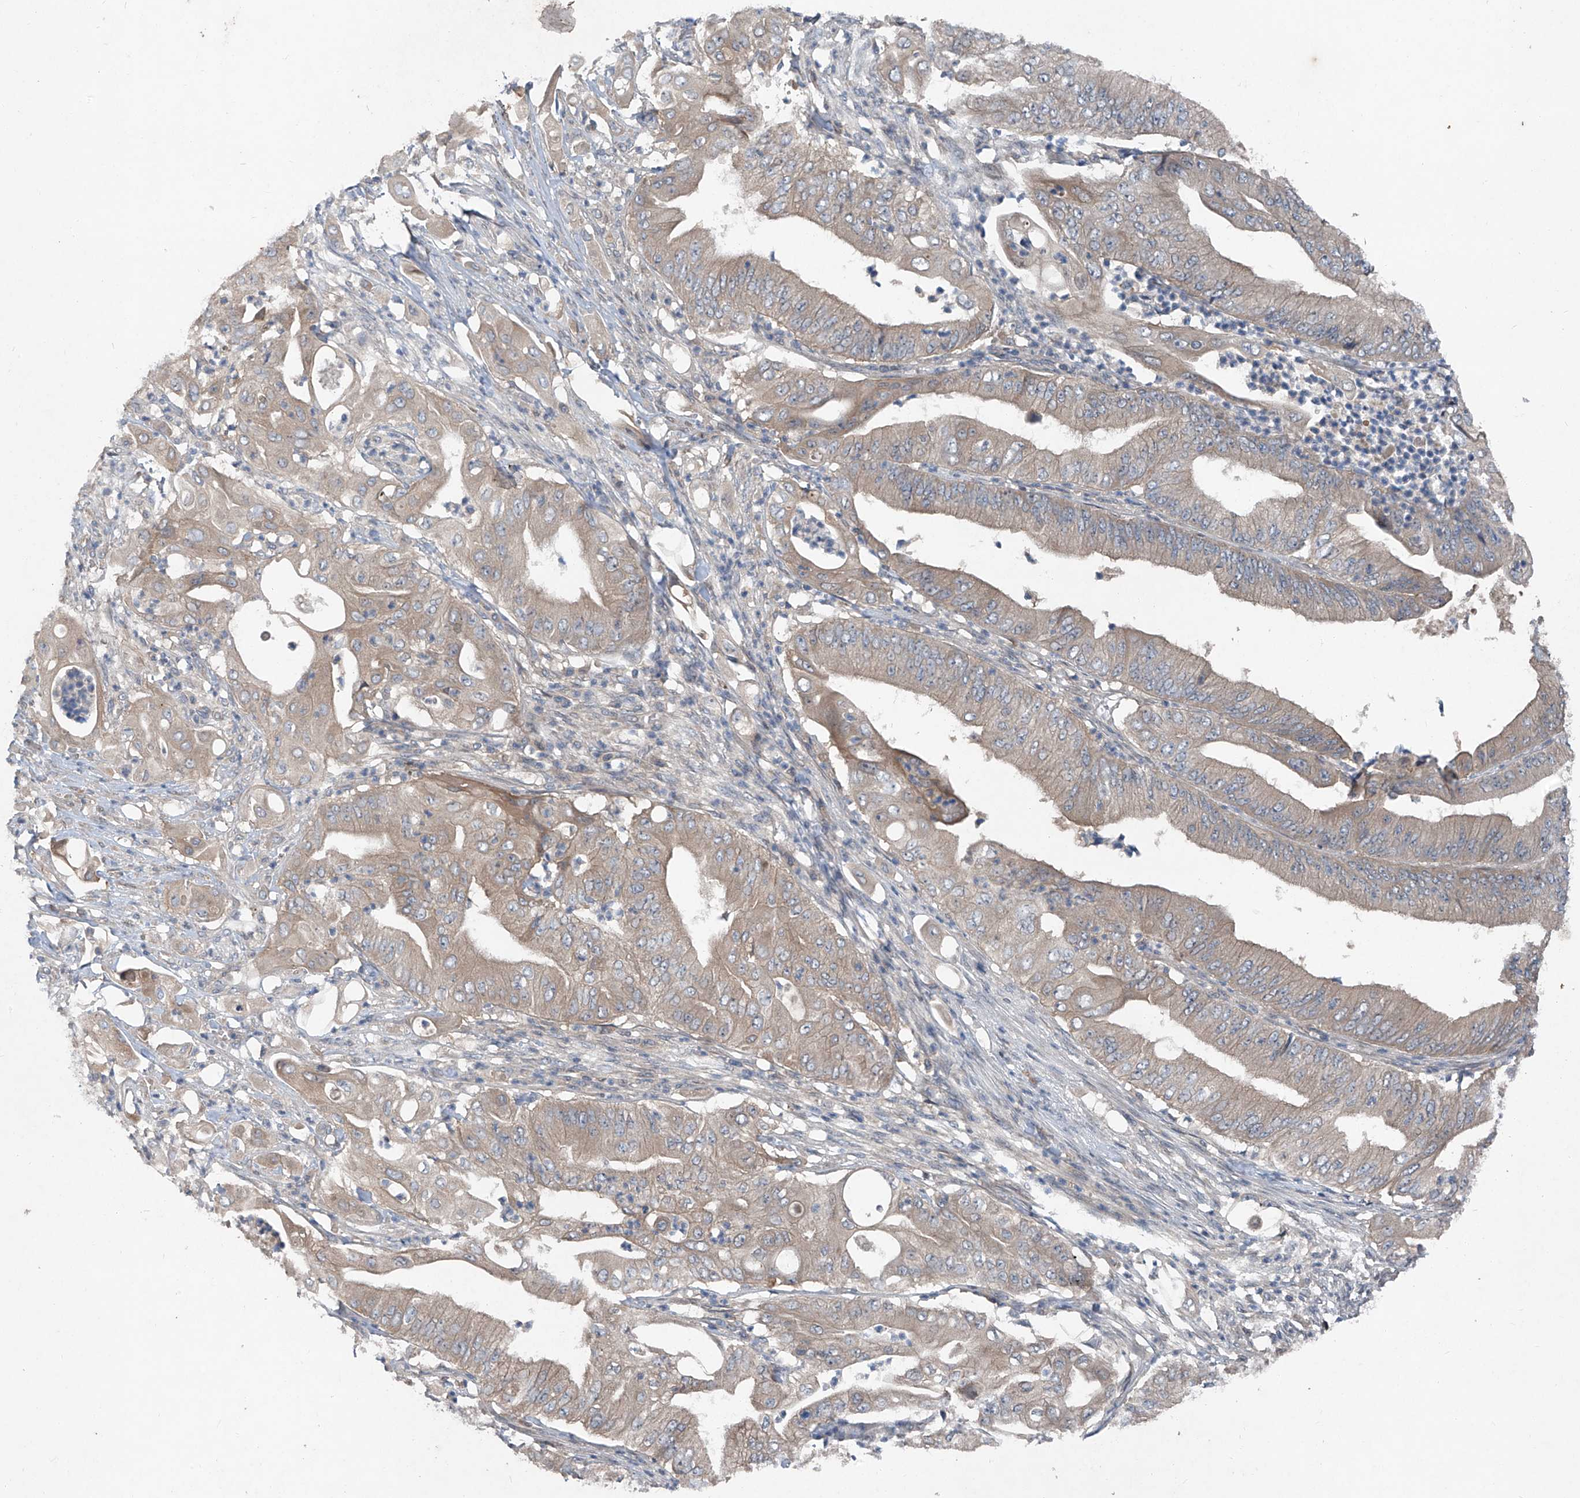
{"staining": {"intensity": "weak", "quantity": "25%-75%", "location": "cytoplasmic/membranous"}, "tissue": "pancreatic cancer", "cell_type": "Tumor cells", "image_type": "cancer", "snomed": [{"axis": "morphology", "description": "Adenocarcinoma, NOS"}, {"axis": "topography", "description": "Pancreas"}], "caption": "An image of human pancreatic cancer stained for a protein demonstrates weak cytoplasmic/membranous brown staining in tumor cells. (Stains: DAB (3,3'-diaminobenzidine) in brown, nuclei in blue, Microscopy: brightfield microscopy at high magnification).", "gene": "FOXRED2", "patient": {"sex": "female", "age": 77}}